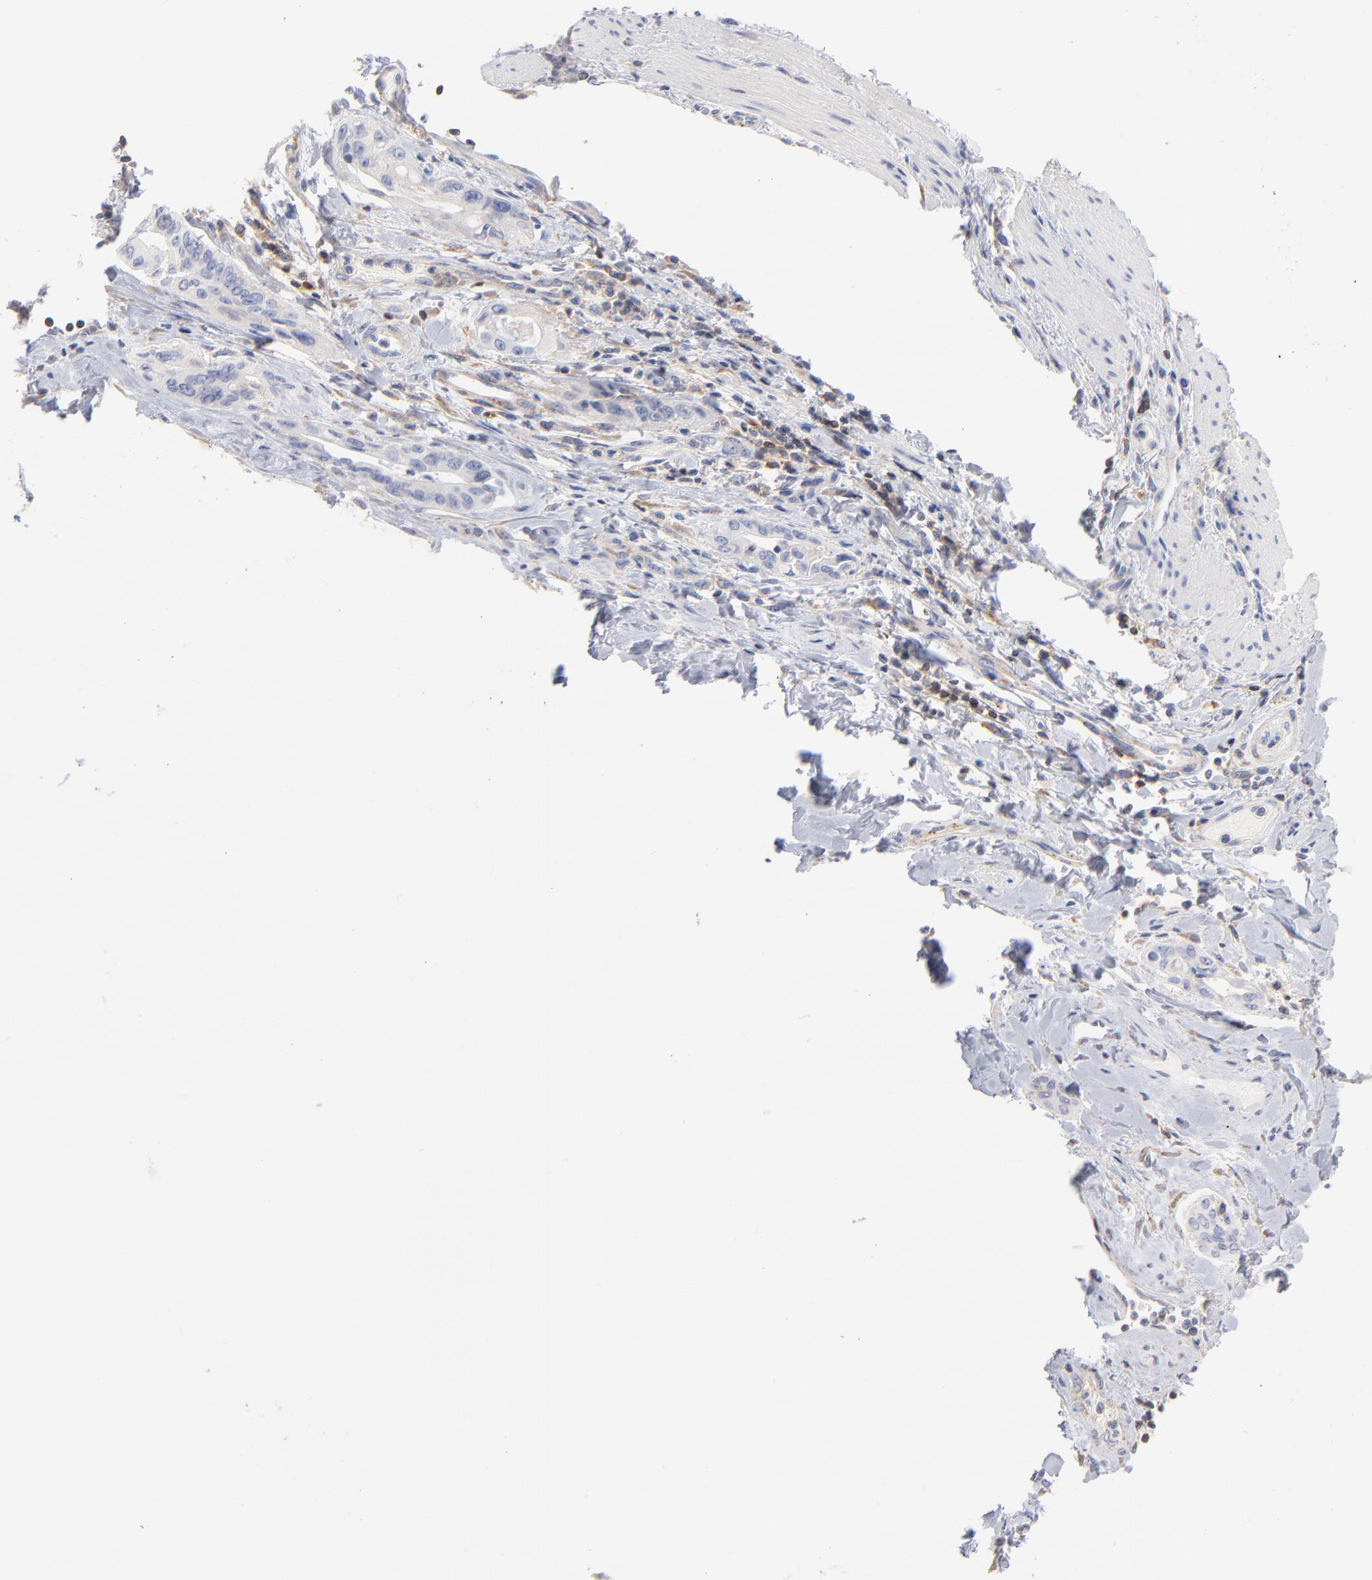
{"staining": {"intensity": "negative", "quantity": "none", "location": "none"}, "tissue": "pancreatic cancer", "cell_type": "Tumor cells", "image_type": "cancer", "snomed": [{"axis": "morphology", "description": "Adenocarcinoma, NOS"}, {"axis": "topography", "description": "Pancreas"}], "caption": "Immunohistochemistry photomicrograph of pancreatic cancer (adenocarcinoma) stained for a protein (brown), which reveals no positivity in tumor cells.", "gene": "SEPTIN6", "patient": {"sex": "male", "age": 77}}